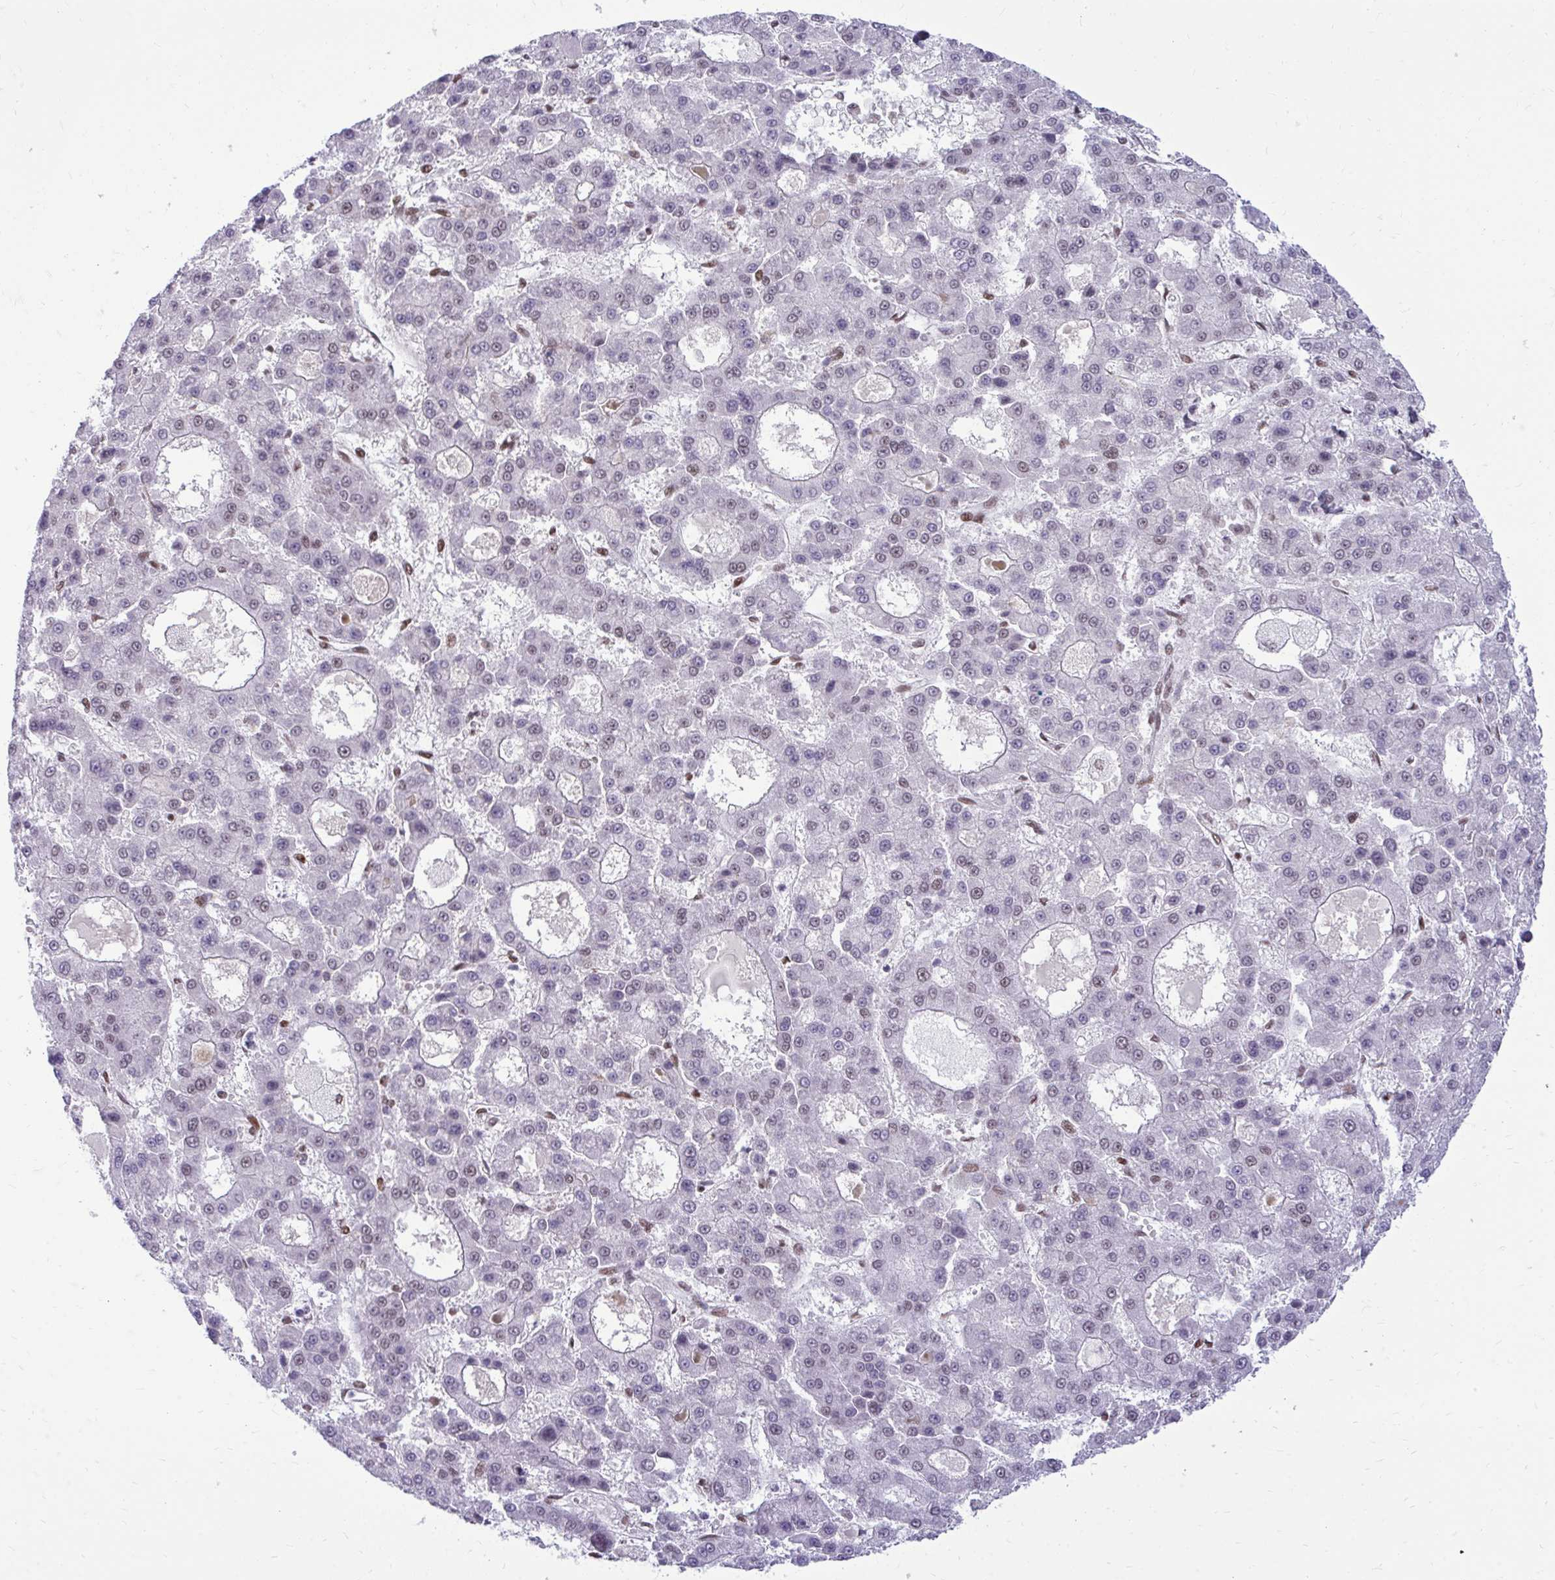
{"staining": {"intensity": "negative", "quantity": "none", "location": "none"}, "tissue": "liver cancer", "cell_type": "Tumor cells", "image_type": "cancer", "snomed": [{"axis": "morphology", "description": "Carcinoma, Hepatocellular, NOS"}, {"axis": "topography", "description": "Liver"}], "caption": "Tumor cells show no significant positivity in liver hepatocellular carcinoma.", "gene": "CDYL", "patient": {"sex": "male", "age": 70}}